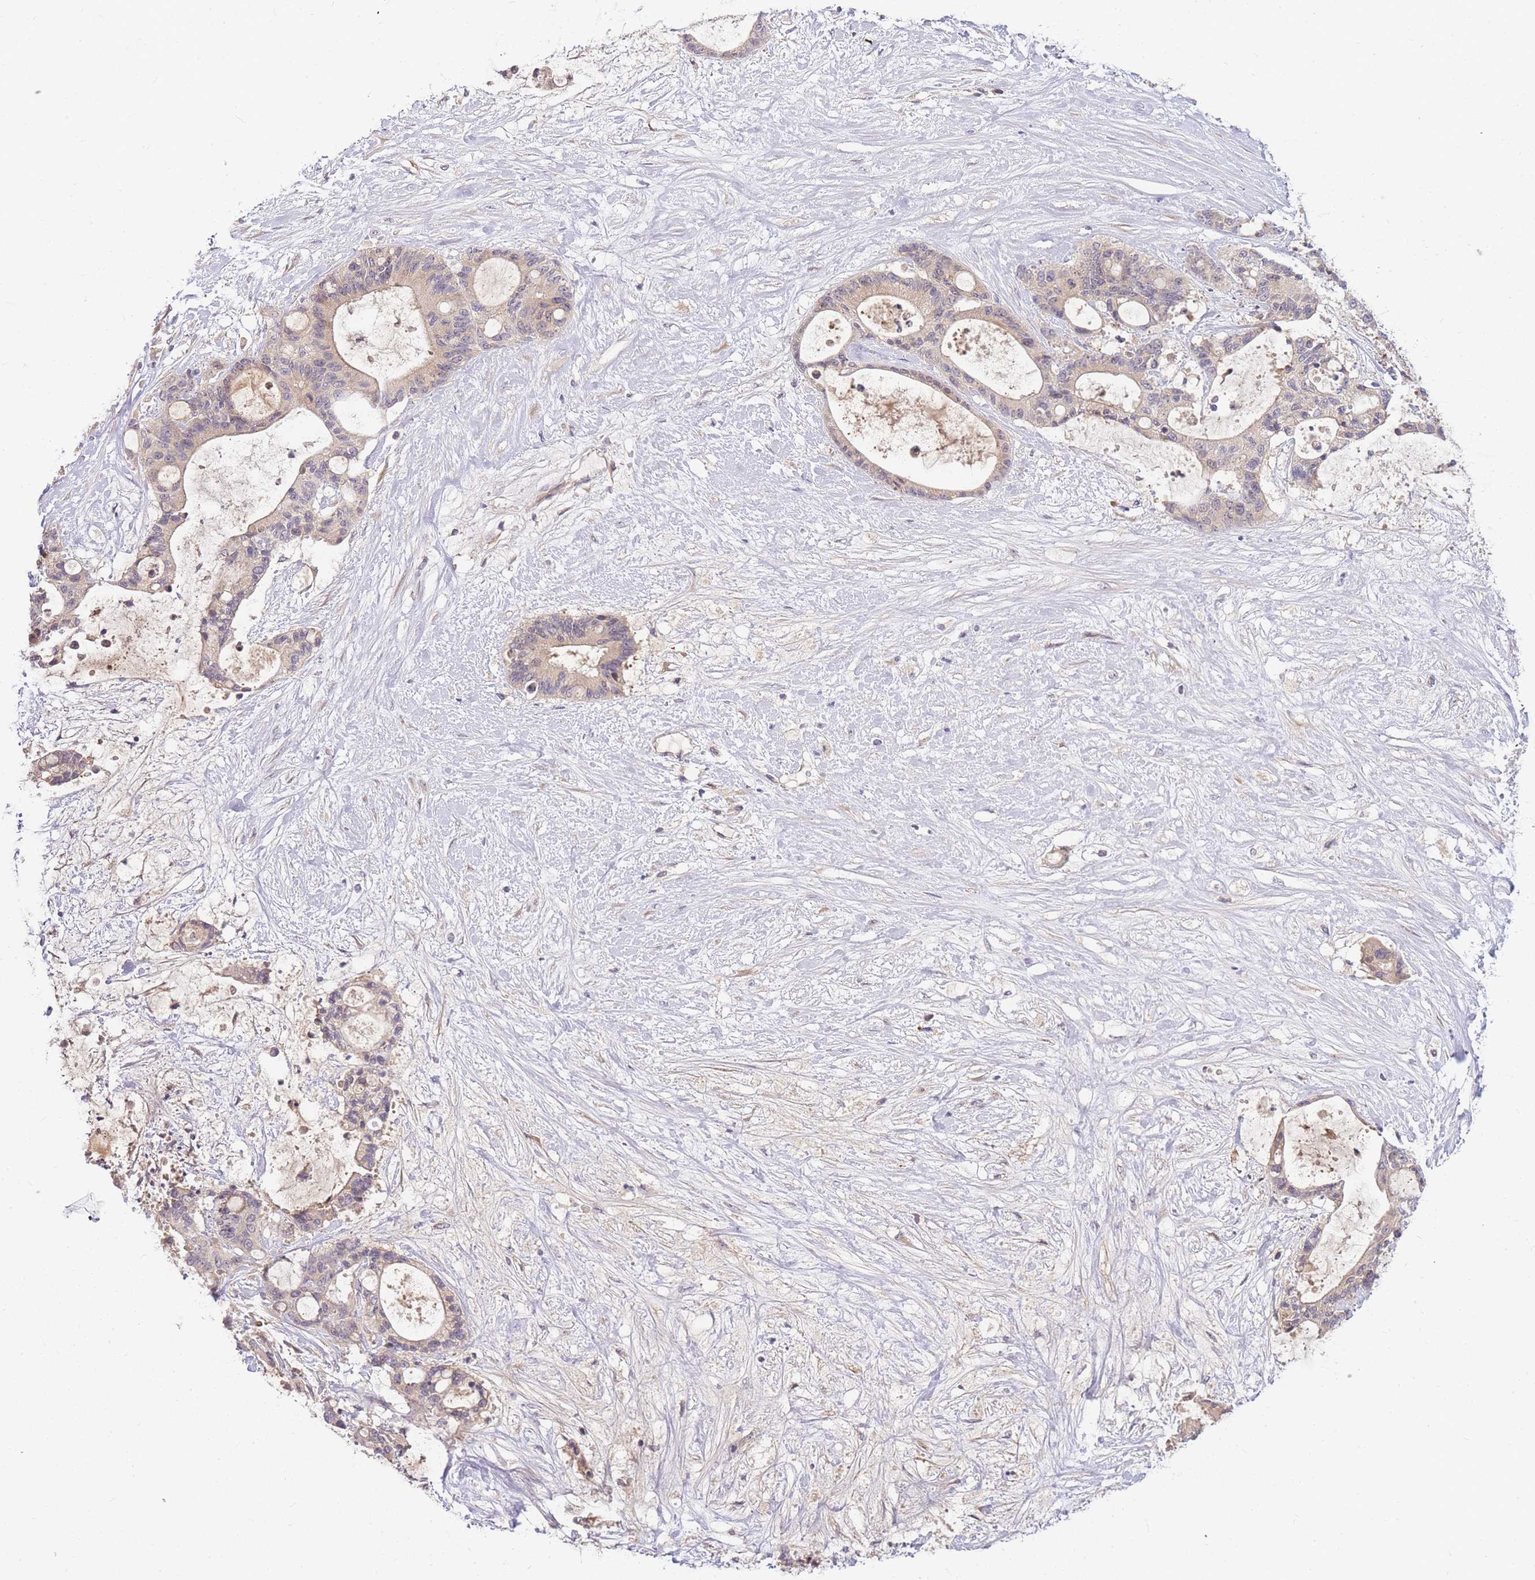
{"staining": {"intensity": "weak", "quantity": "<25%", "location": "cytoplasmic/membranous"}, "tissue": "liver cancer", "cell_type": "Tumor cells", "image_type": "cancer", "snomed": [{"axis": "morphology", "description": "Normal tissue, NOS"}, {"axis": "morphology", "description": "Cholangiocarcinoma"}, {"axis": "topography", "description": "Liver"}, {"axis": "topography", "description": "Peripheral nerve tissue"}], "caption": "Tumor cells show no significant protein expression in cholangiocarcinoma (liver).", "gene": "ZNF577", "patient": {"sex": "female", "age": 73}}